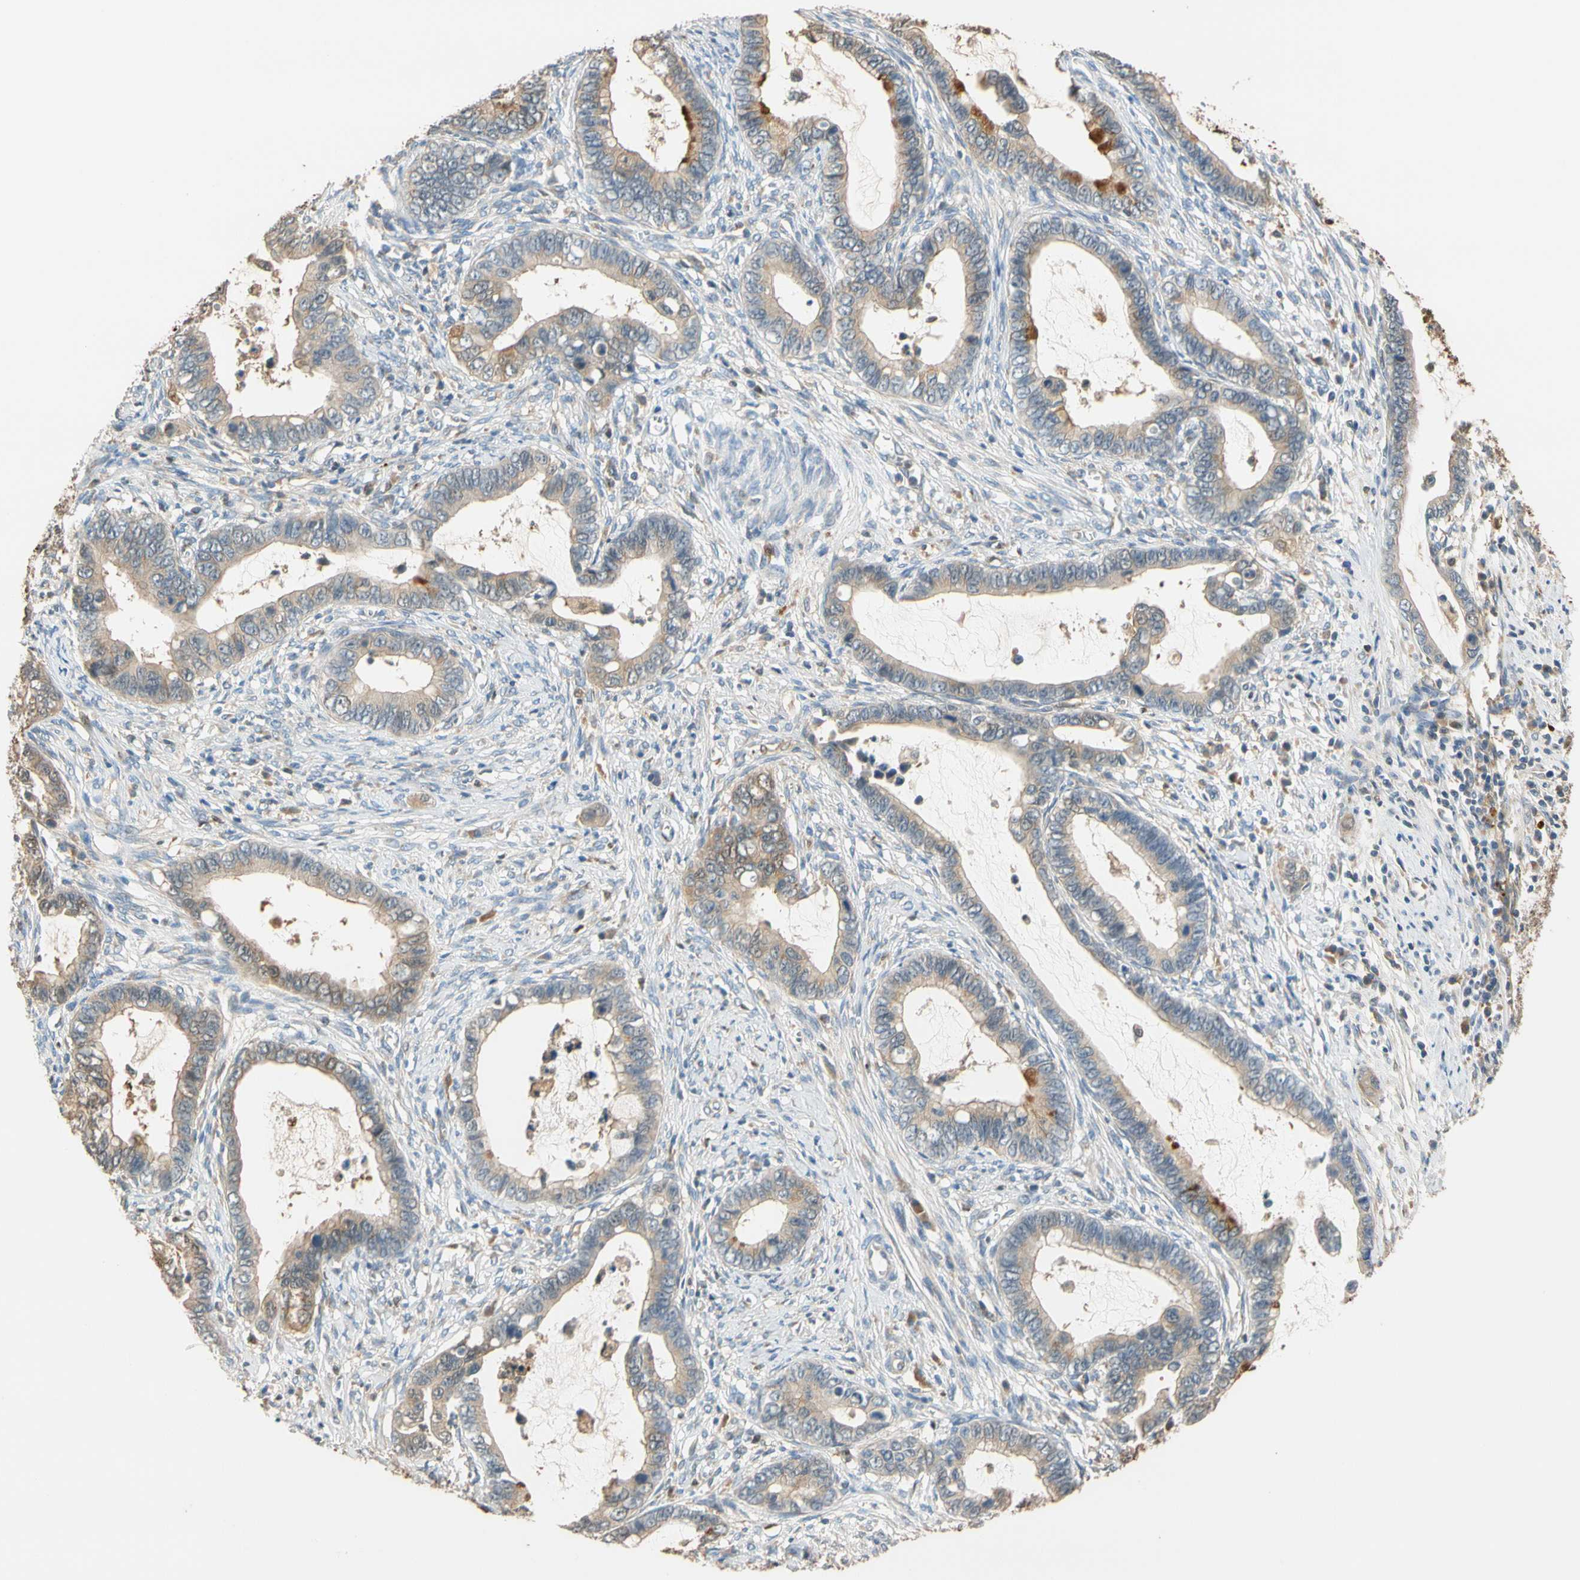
{"staining": {"intensity": "strong", "quantity": "<25%", "location": "cytoplasmic/membranous"}, "tissue": "cervical cancer", "cell_type": "Tumor cells", "image_type": "cancer", "snomed": [{"axis": "morphology", "description": "Adenocarcinoma, NOS"}, {"axis": "topography", "description": "Cervix"}], "caption": "DAB (3,3'-diaminobenzidine) immunohistochemical staining of human adenocarcinoma (cervical) displays strong cytoplasmic/membranous protein expression in about <25% of tumor cells.", "gene": "GPSM2", "patient": {"sex": "female", "age": 44}}